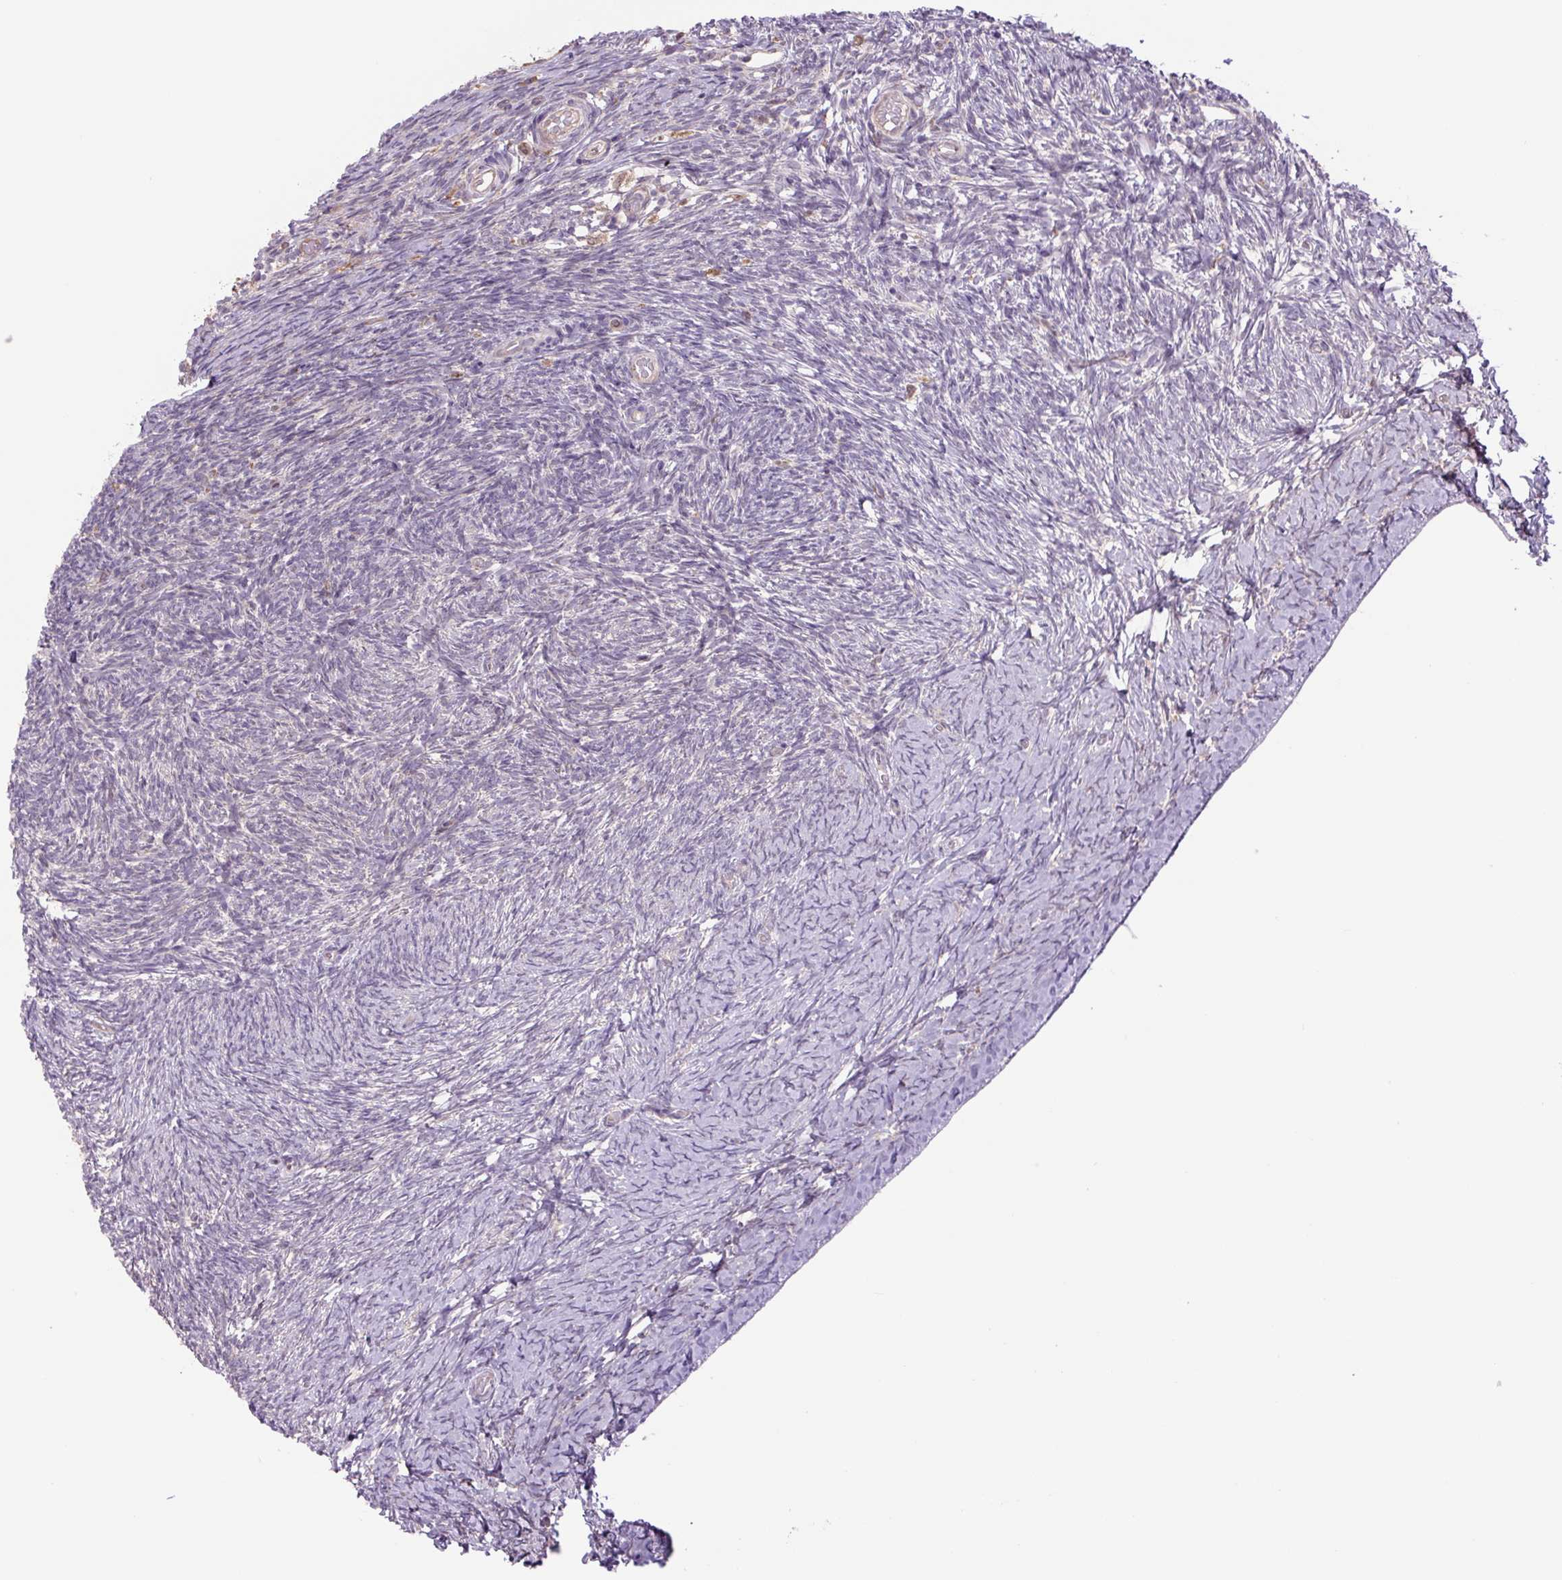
{"staining": {"intensity": "negative", "quantity": "none", "location": "none"}, "tissue": "ovary", "cell_type": "Ovarian stroma cells", "image_type": "normal", "snomed": [{"axis": "morphology", "description": "Normal tissue, NOS"}, {"axis": "topography", "description": "Ovary"}], "caption": "There is no significant expression in ovarian stroma cells of ovary. Nuclei are stained in blue.", "gene": "PLA2G4A", "patient": {"sex": "female", "age": 39}}